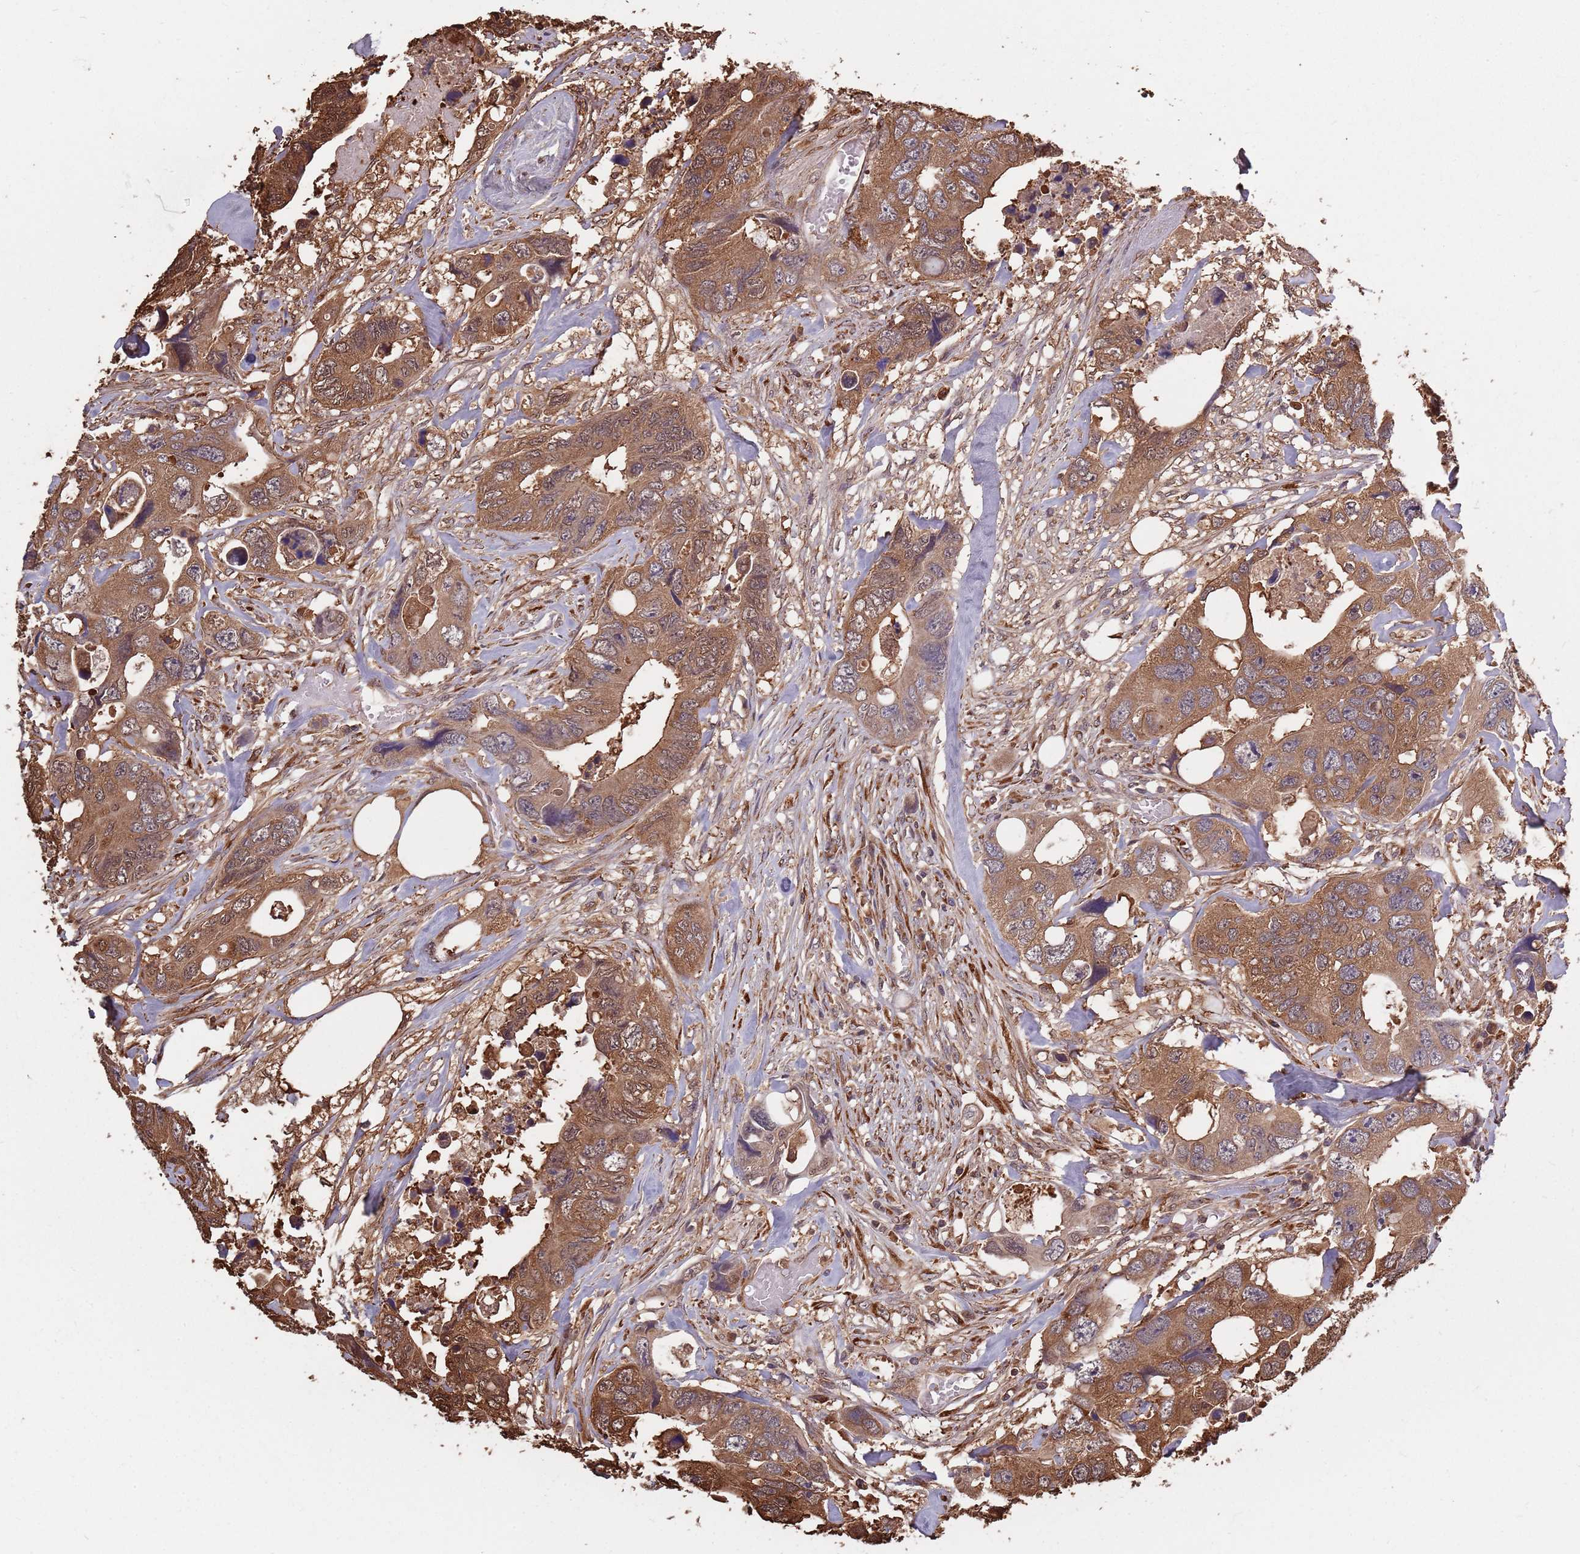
{"staining": {"intensity": "moderate", "quantity": ">75%", "location": "cytoplasmic/membranous,nuclear"}, "tissue": "colorectal cancer", "cell_type": "Tumor cells", "image_type": "cancer", "snomed": [{"axis": "morphology", "description": "Adenocarcinoma, NOS"}, {"axis": "topography", "description": "Rectum"}], "caption": "About >75% of tumor cells in human colorectal cancer (adenocarcinoma) display moderate cytoplasmic/membranous and nuclear protein staining as visualized by brown immunohistochemical staining.", "gene": "COG4", "patient": {"sex": "male", "age": 57}}